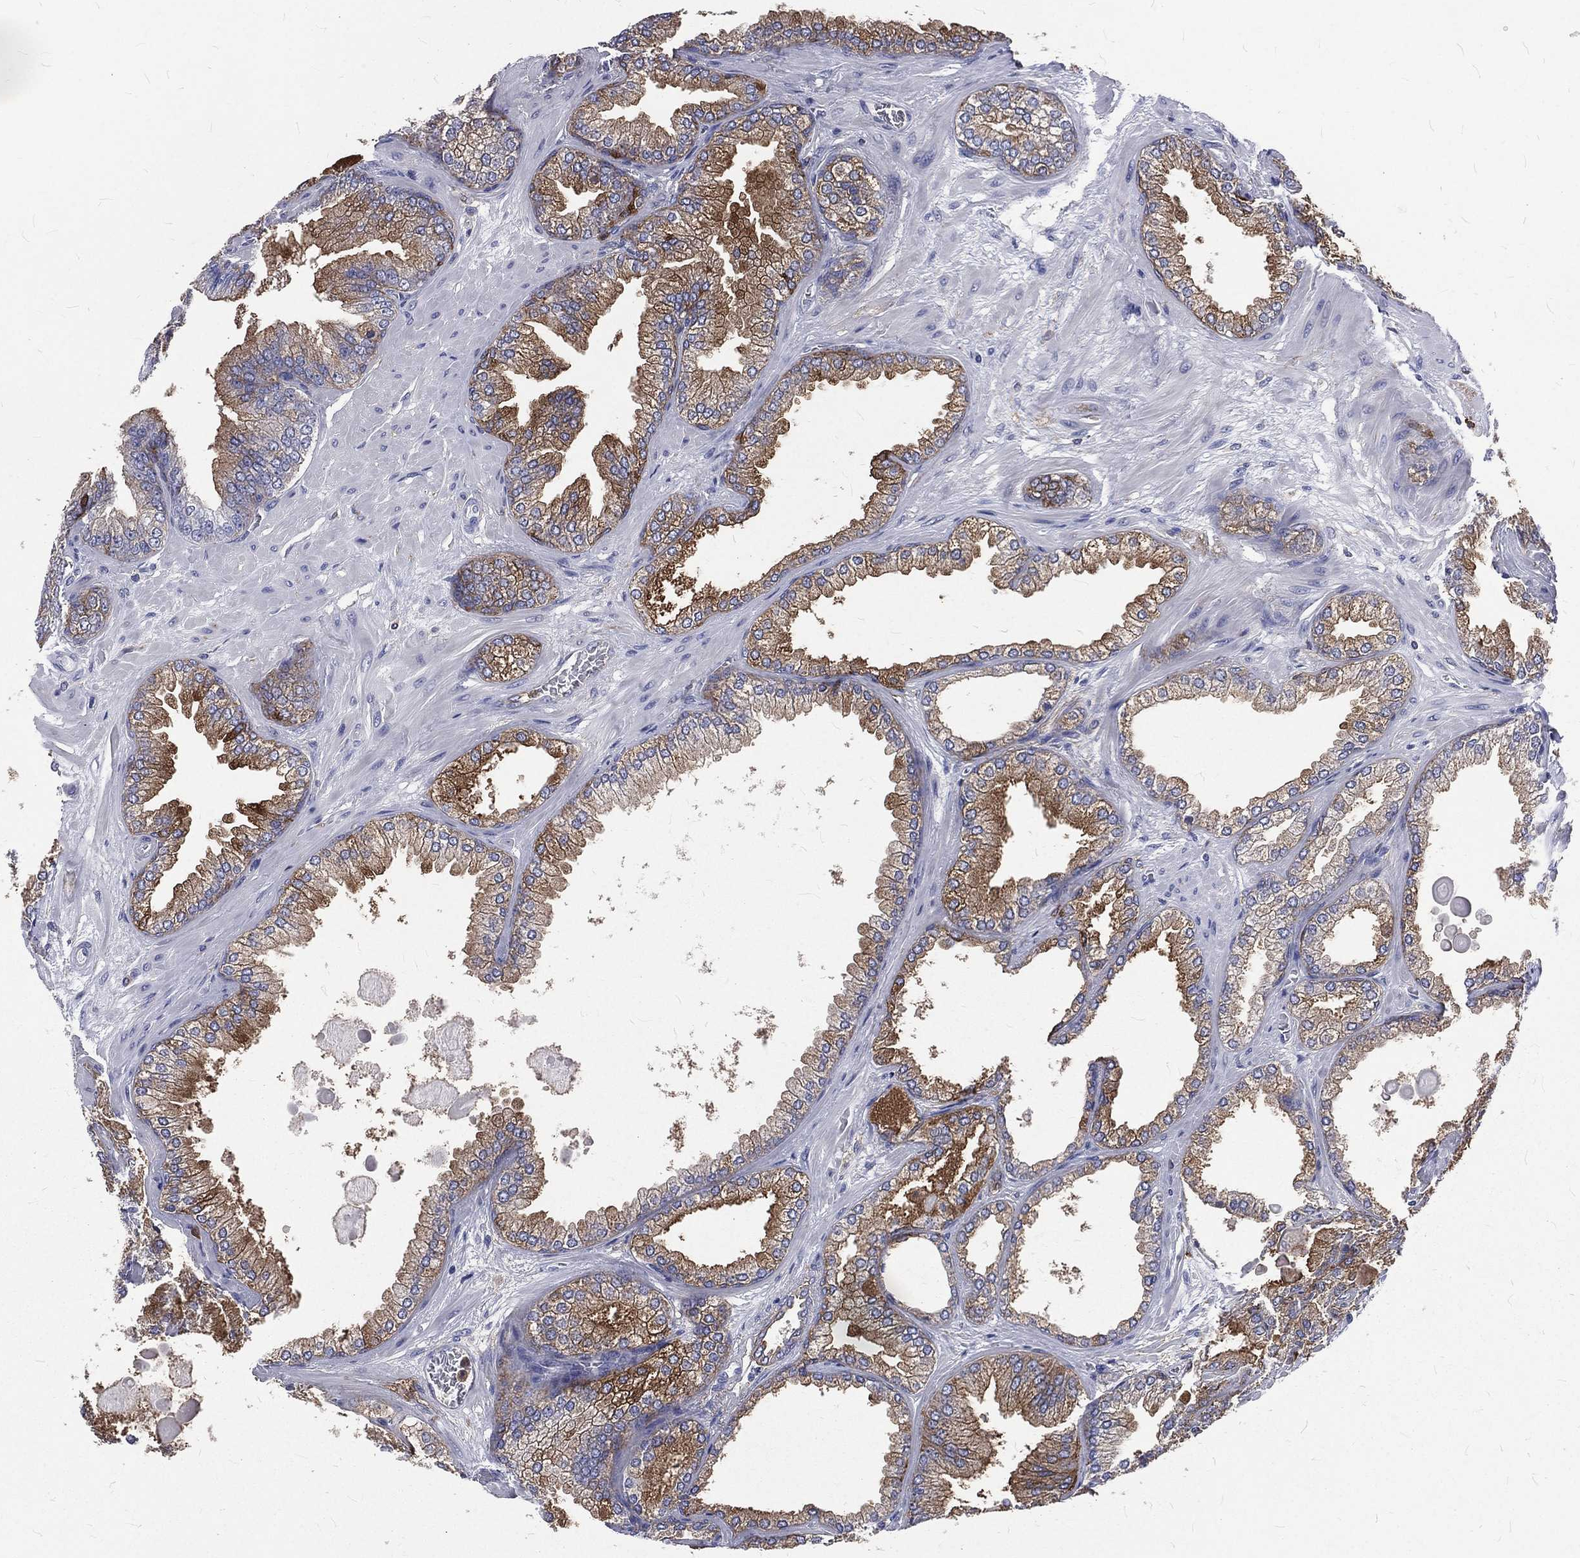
{"staining": {"intensity": "moderate", "quantity": ">75%", "location": "cytoplasmic/membranous"}, "tissue": "prostate cancer", "cell_type": "Tumor cells", "image_type": "cancer", "snomed": [{"axis": "morphology", "description": "Adenocarcinoma, Low grade"}, {"axis": "topography", "description": "Prostate"}], "caption": "The micrograph displays staining of prostate adenocarcinoma (low-grade), revealing moderate cytoplasmic/membranous protein staining (brown color) within tumor cells.", "gene": "BASP1", "patient": {"sex": "male", "age": 72}}